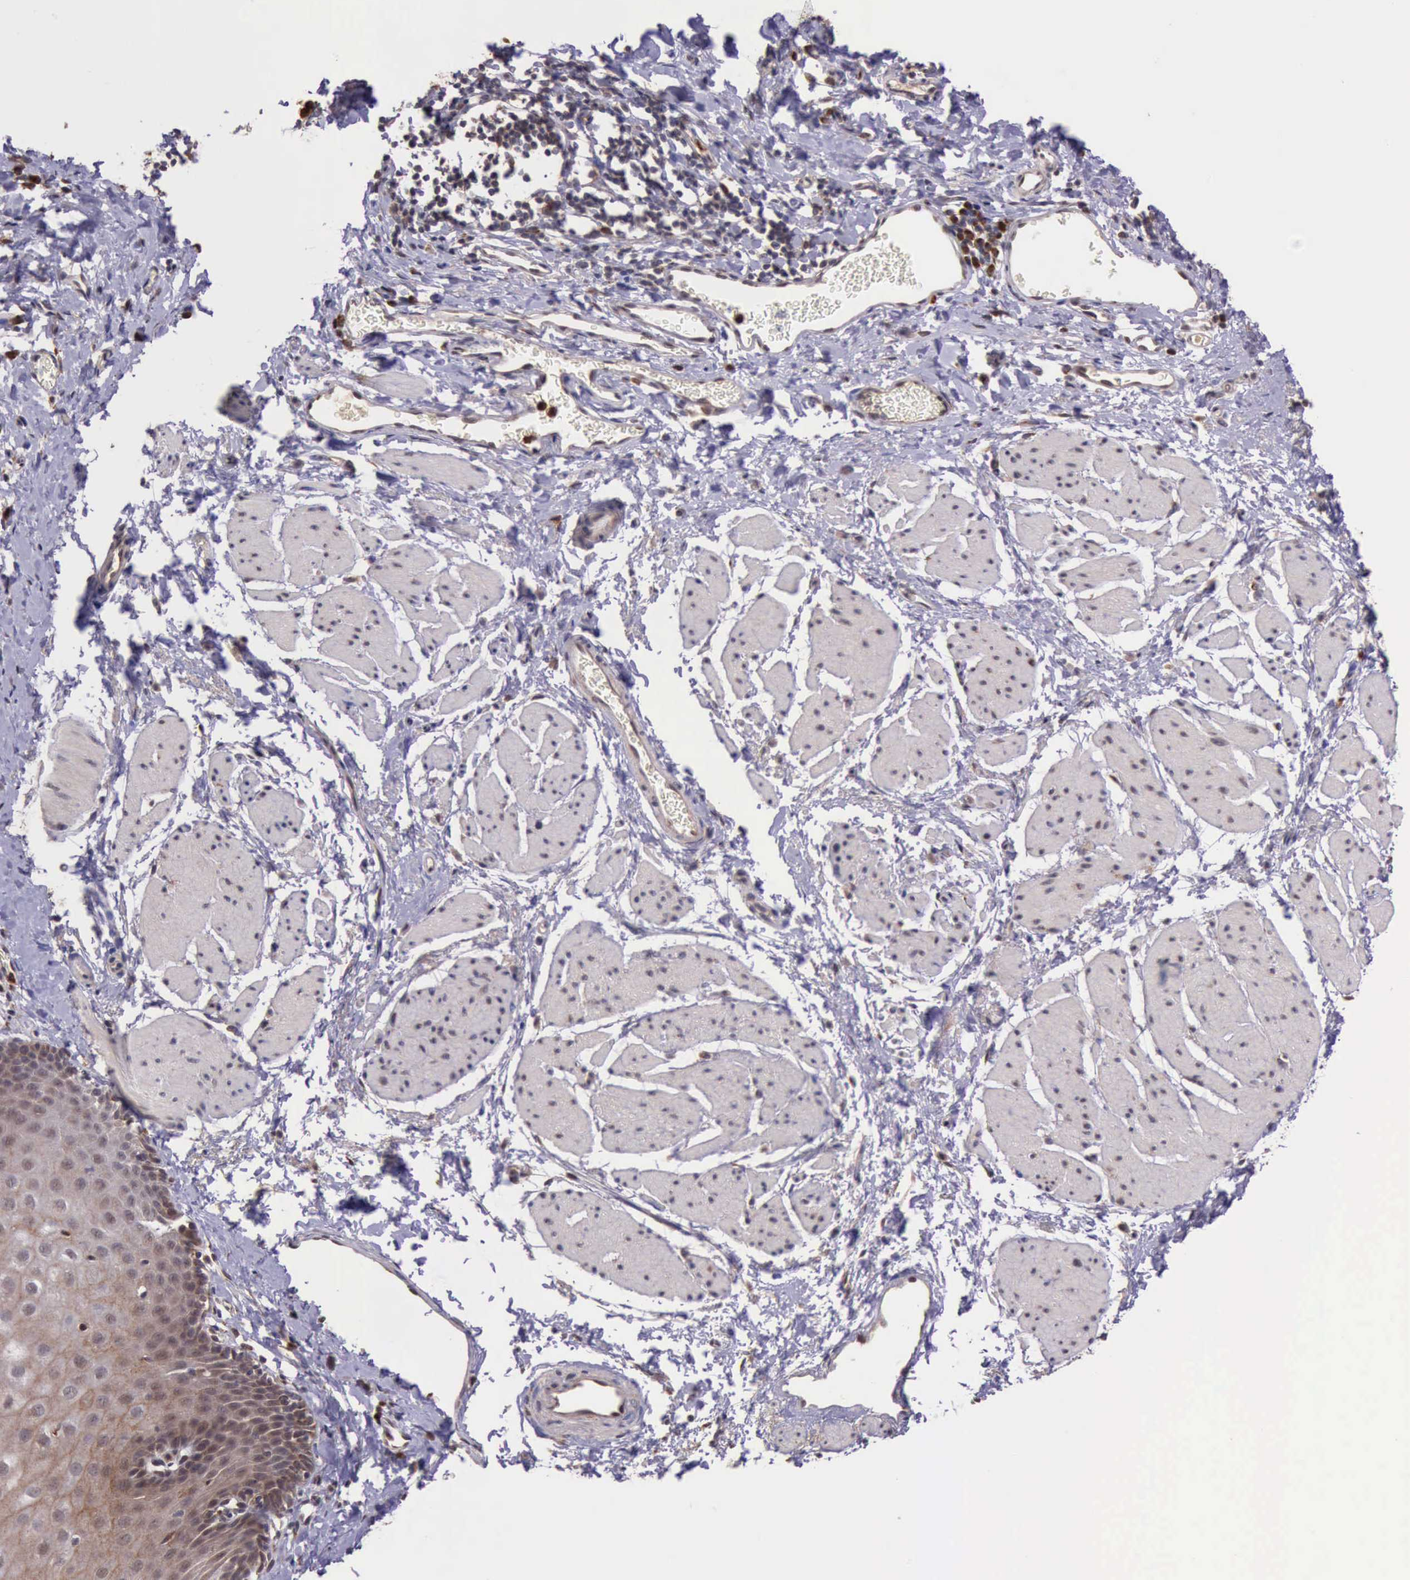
{"staining": {"intensity": "moderate", "quantity": "25%-75%", "location": "cytoplasmic/membranous"}, "tissue": "esophagus", "cell_type": "Squamous epithelial cells", "image_type": "normal", "snomed": [{"axis": "morphology", "description": "Normal tissue, NOS"}, {"axis": "topography", "description": "Esophagus"}], "caption": "Immunohistochemical staining of normal esophagus exhibits 25%-75% levels of moderate cytoplasmic/membranous protein positivity in approximately 25%-75% of squamous epithelial cells.", "gene": "ARMCX3", "patient": {"sex": "male", "age": 70}}